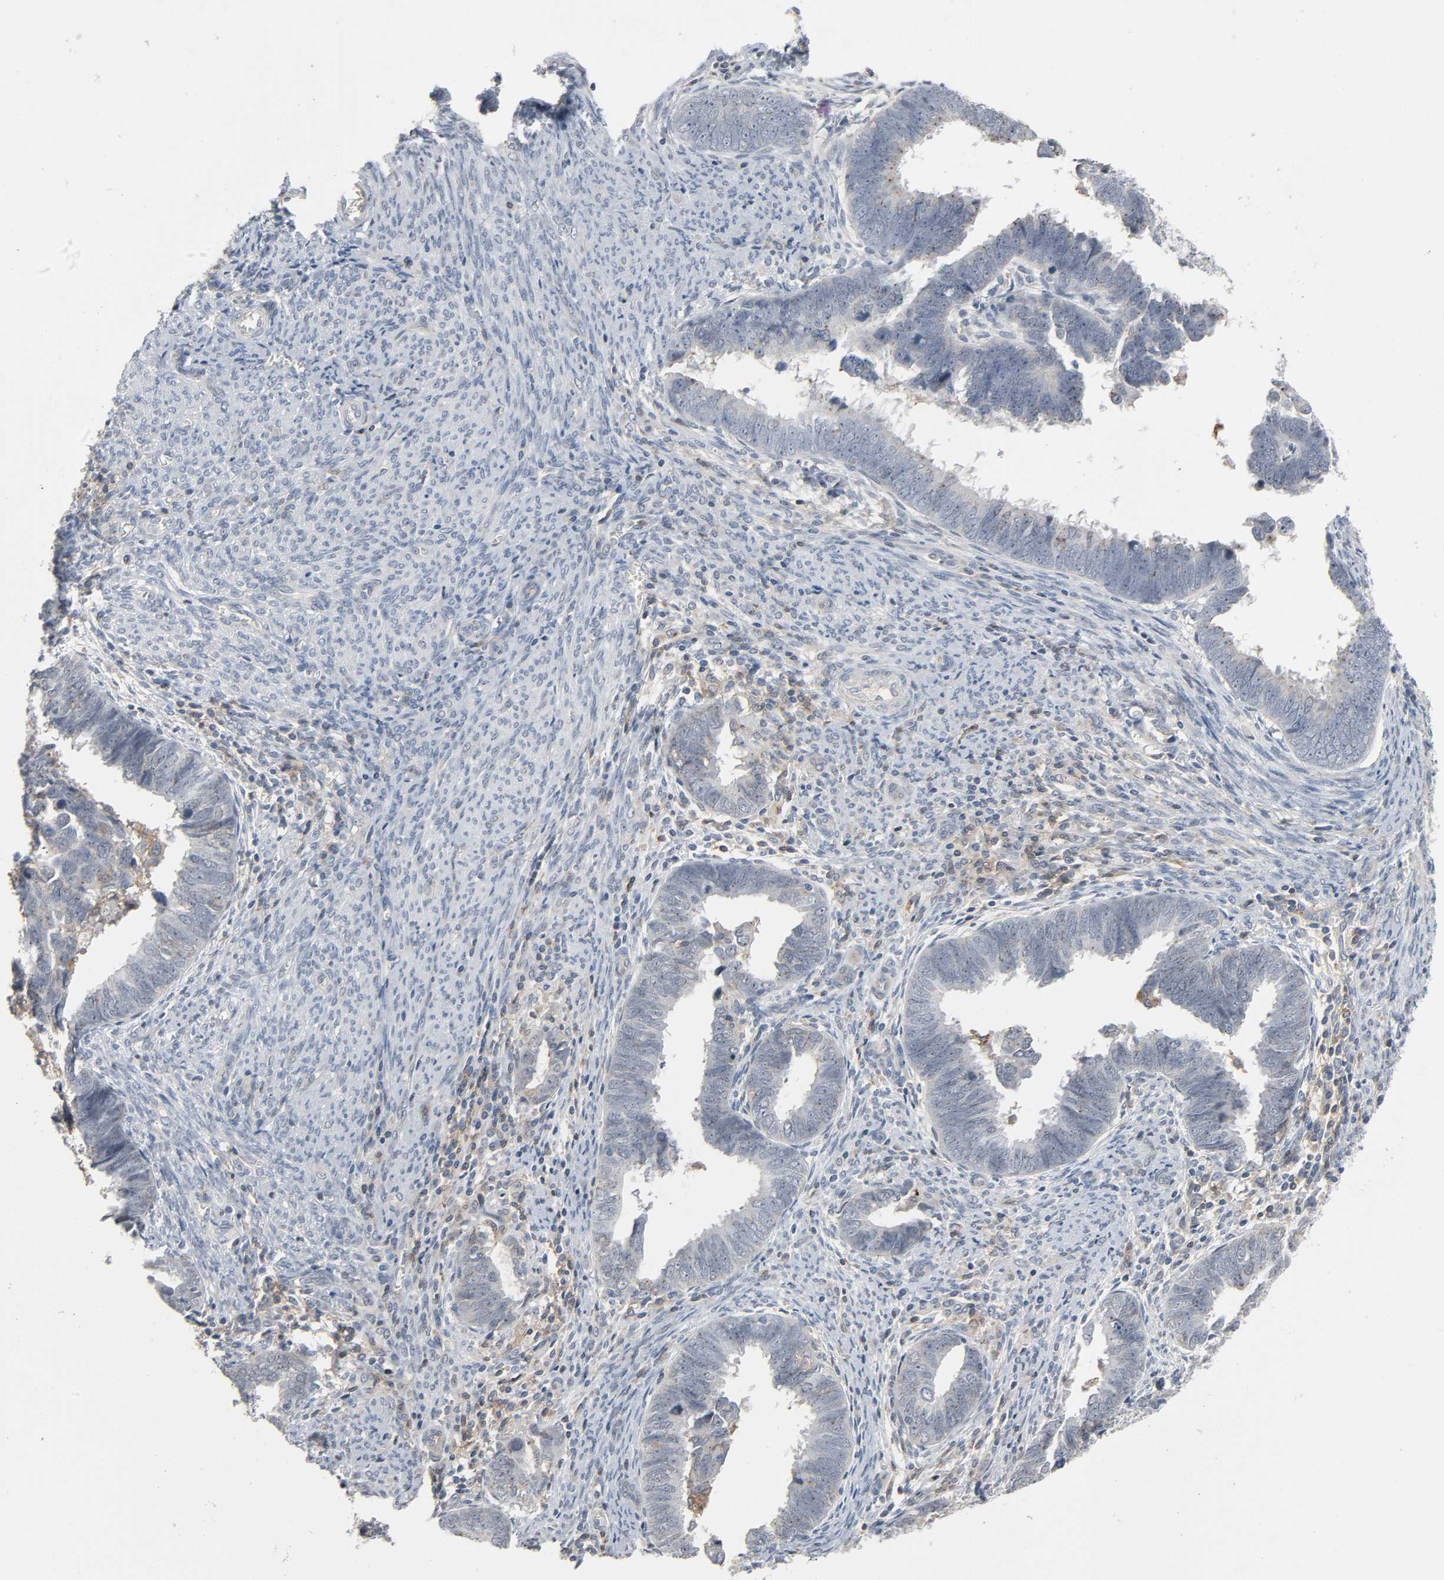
{"staining": {"intensity": "weak", "quantity": "25%-75%", "location": "cytoplasmic/membranous"}, "tissue": "endometrial cancer", "cell_type": "Tumor cells", "image_type": "cancer", "snomed": [{"axis": "morphology", "description": "Adenocarcinoma, NOS"}, {"axis": "topography", "description": "Endometrium"}], "caption": "Immunohistochemistry (IHC) of endometrial cancer demonstrates low levels of weak cytoplasmic/membranous positivity in about 25%-75% of tumor cells.", "gene": "CD4", "patient": {"sex": "female", "age": 75}}